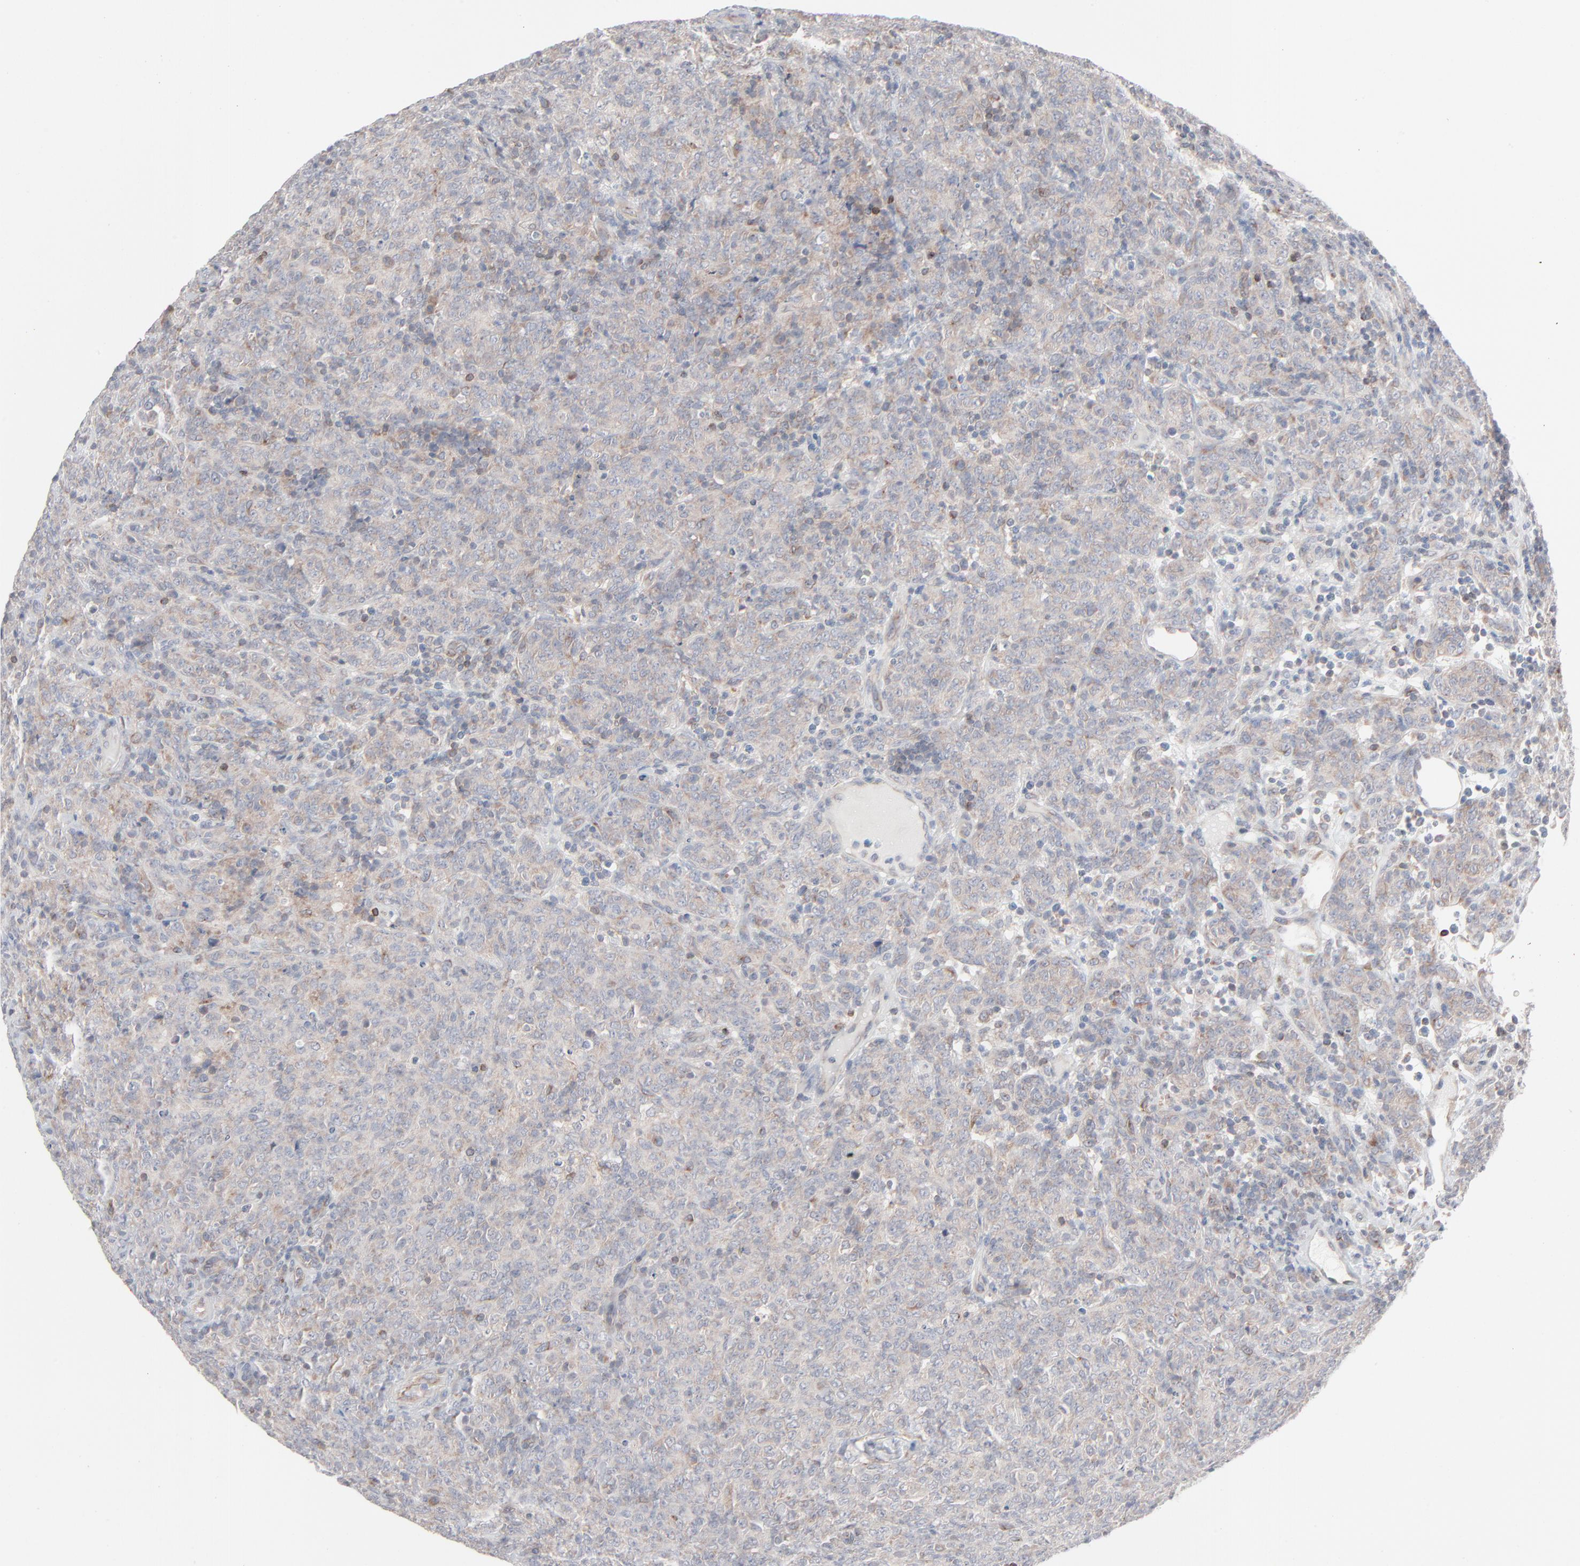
{"staining": {"intensity": "moderate", "quantity": ">75%", "location": "cytoplasmic/membranous"}, "tissue": "lymphoma", "cell_type": "Tumor cells", "image_type": "cancer", "snomed": [{"axis": "morphology", "description": "Malignant lymphoma, non-Hodgkin's type, High grade"}, {"axis": "topography", "description": "Tonsil"}], "caption": "Immunohistochemical staining of high-grade malignant lymphoma, non-Hodgkin's type displays medium levels of moderate cytoplasmic/membranous protein staining in about >75% of tumor cells.", "gene": "KDSR", "patient": {"sex": "female", "age": 36}}